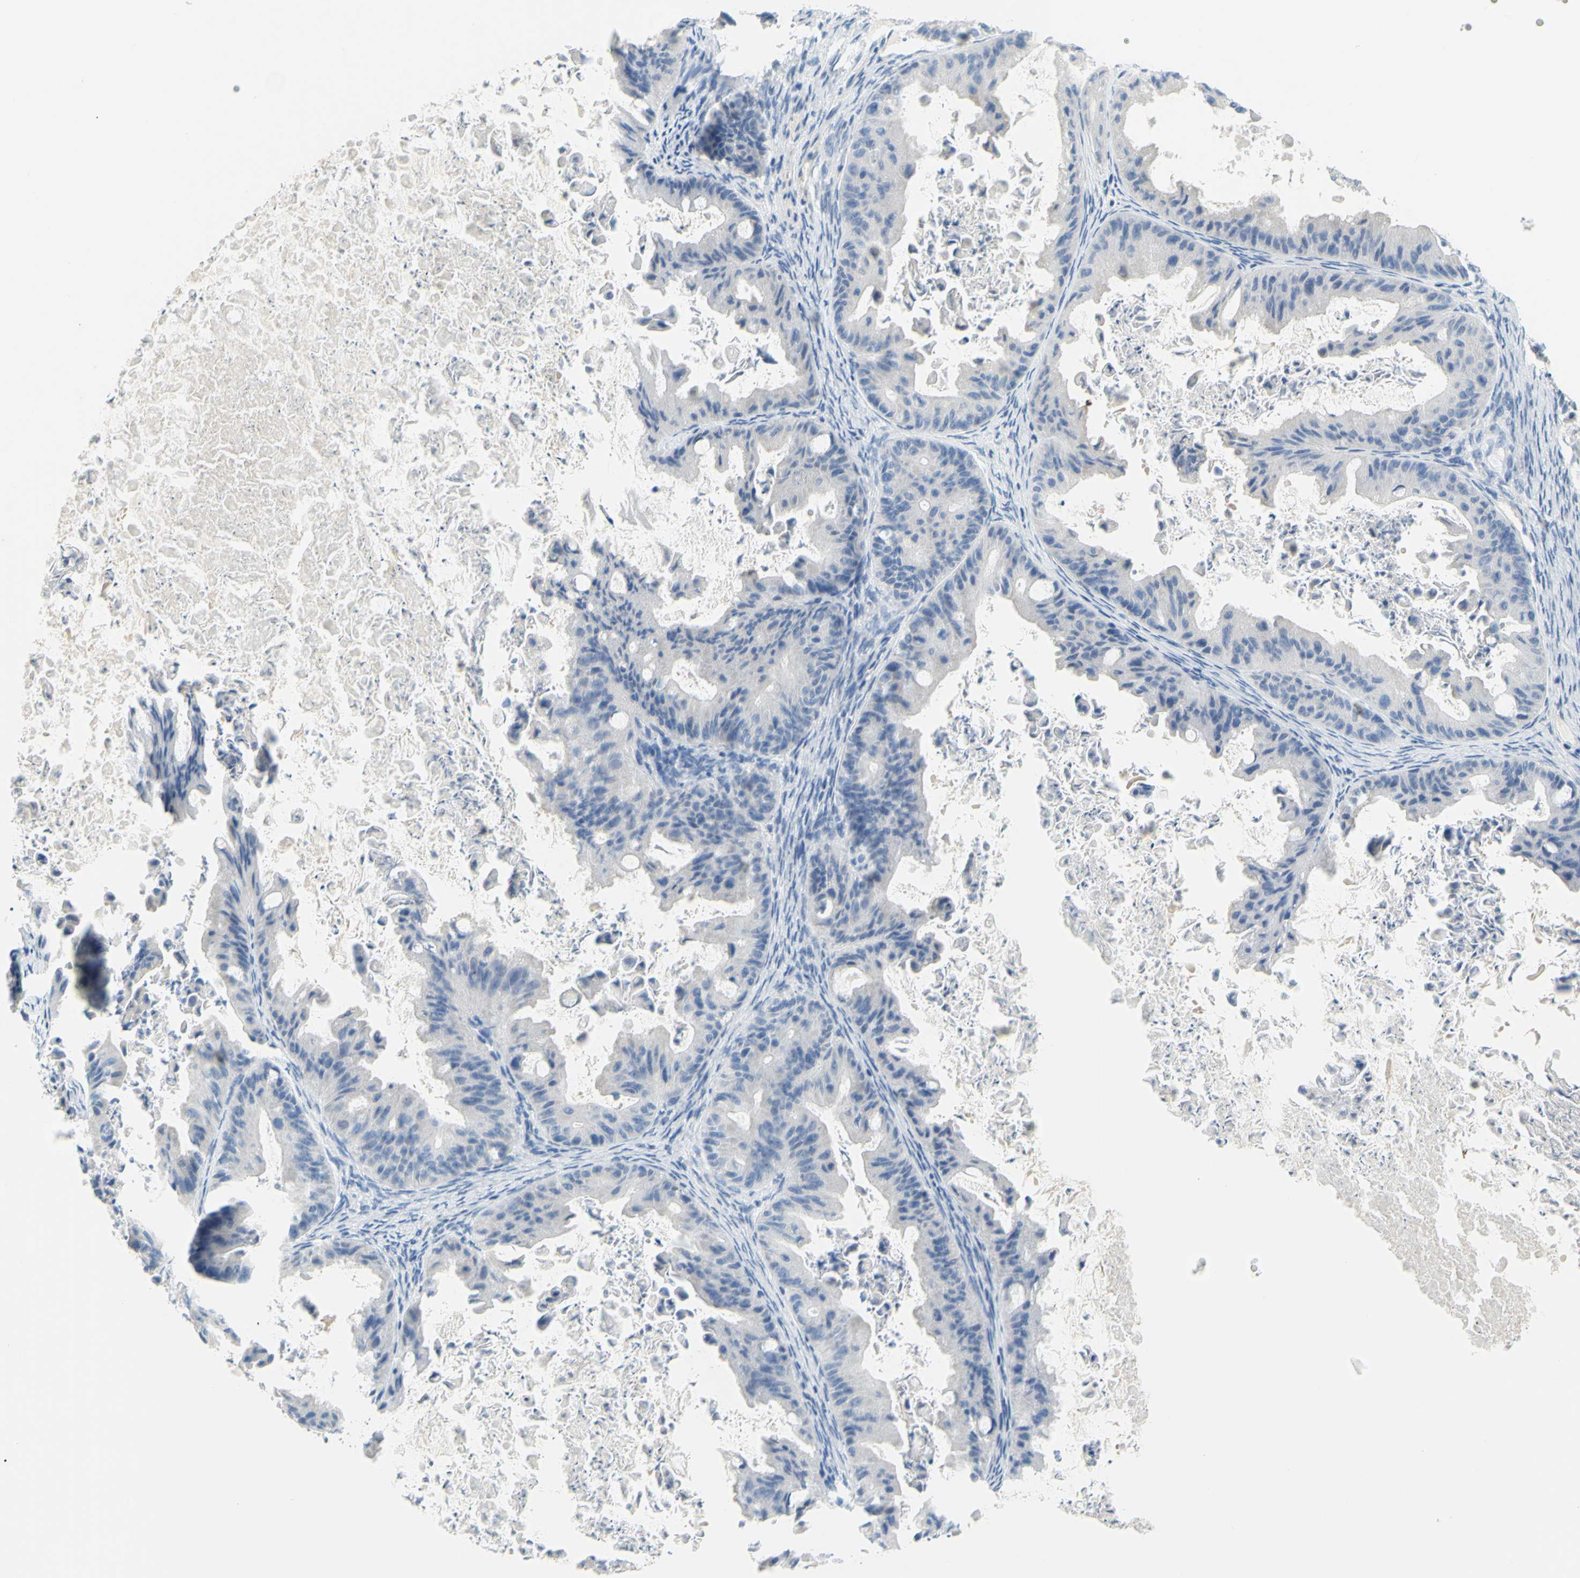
{"staining": {"intensity": "negative", "quantity": "none", "location": "none"}, "tissue": "ovarian cancer", "cell_type": "Tumor cells", "image_type": "cancer", "snomed": [{"axis": "morphology", "description": "Cystadenocarcinoma, mucinous, NOS"}, {"axis": "topography", "description": "Ovary"}], "caption": "Tumor cells are negative for brown protein staining in ovarian mucinous cystadenocarcinoma.", "gene": "DCT", "patient": {"sex": "female", "age": 37}}